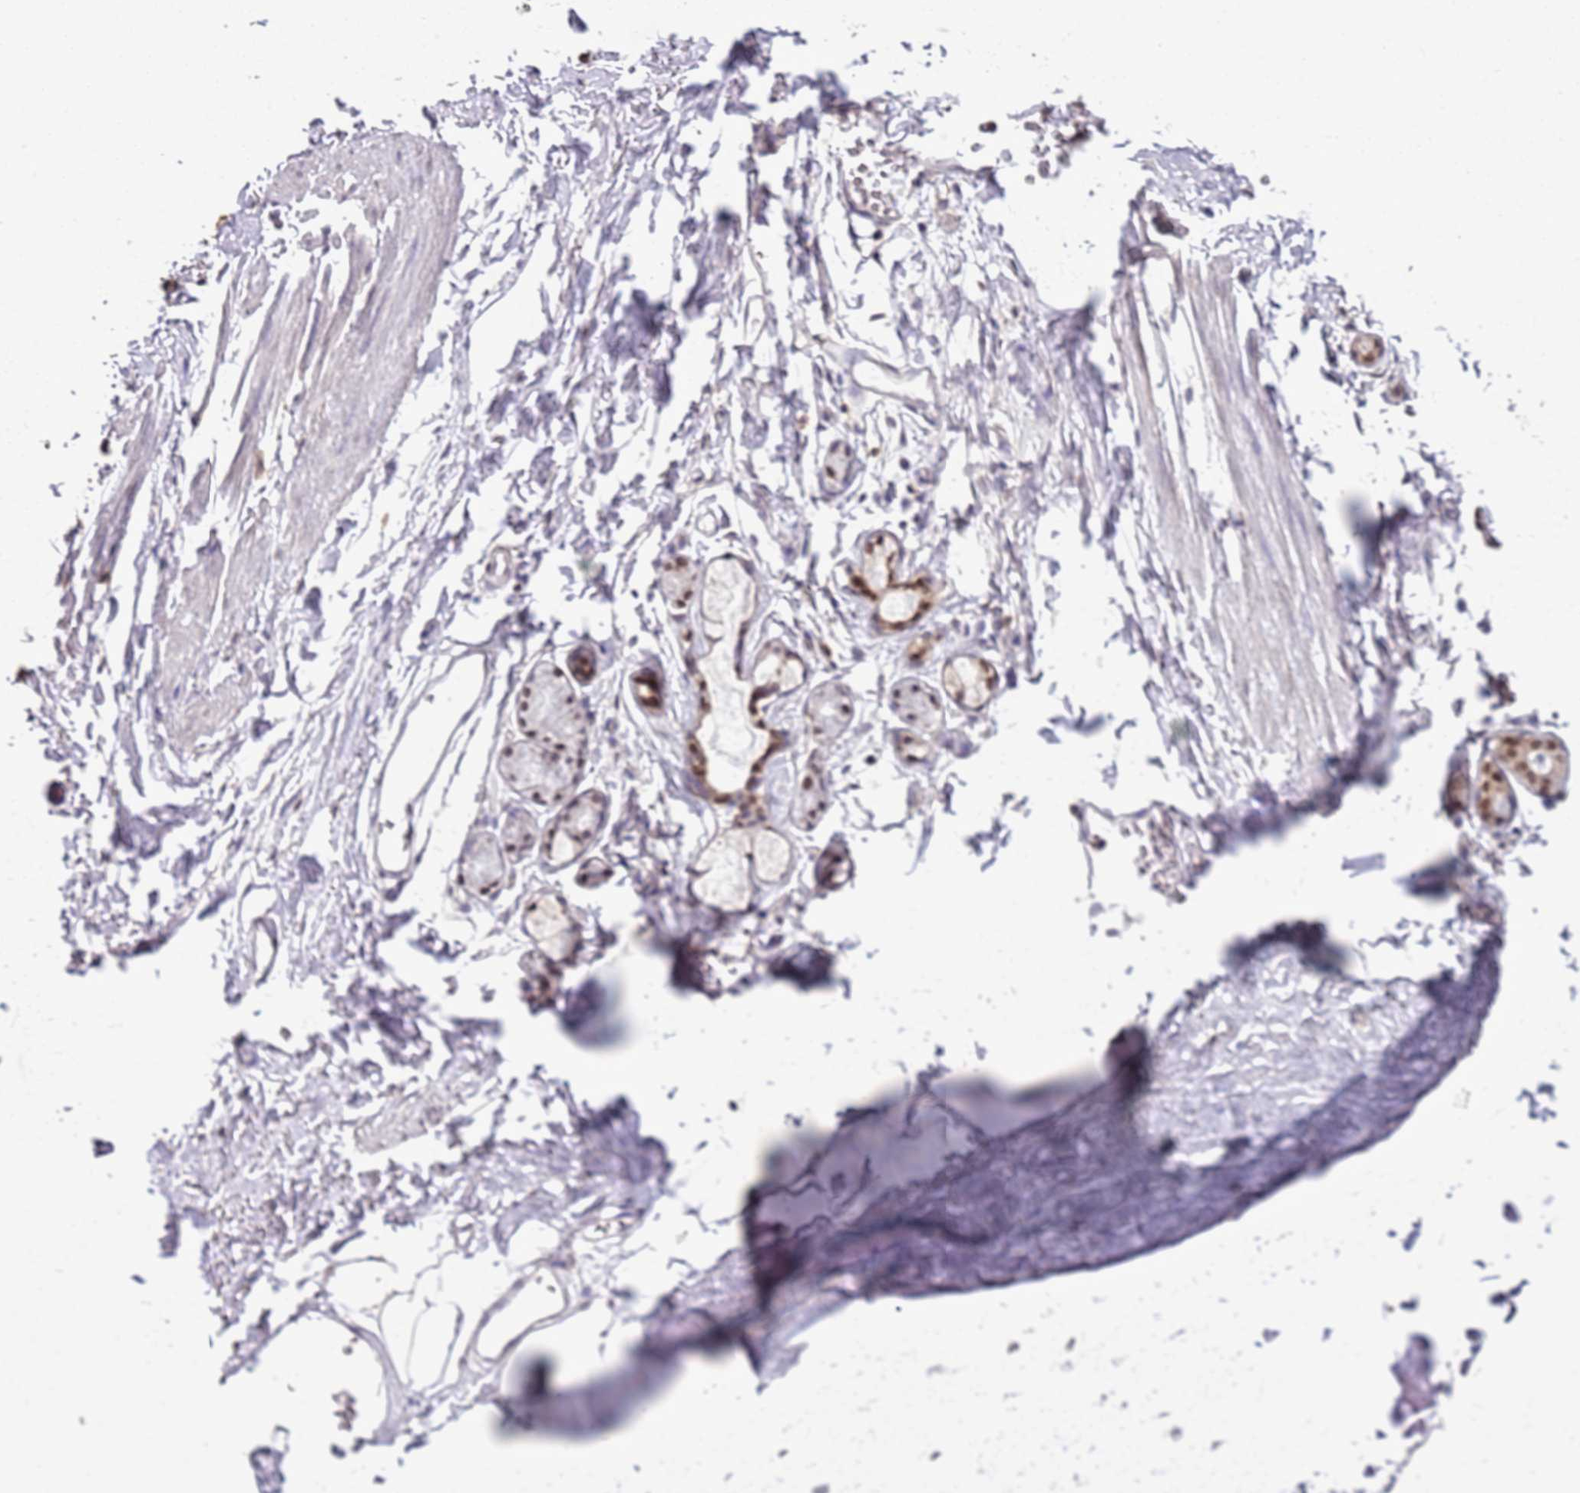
{"staining": {"intensity": "negative", "quantity": "none", "location": "none"}, "tissue": "adipose tissue", "cell_type": "Adipocytes", "image_type": "normal", "snomed": [{"axis": "morphology", "description": "Normal tissue, NOS"}, {"axis": "topography", "description": "Lymph node"}, {"axis": "topography", "description": "Bronchus"}], "caption": "Adipocytes show no significant protein positivity in benign adipose tissue. Nuclei are stained in blue.", "gene": "DHX32", "patient": {"sex": "male", "age": 63}}